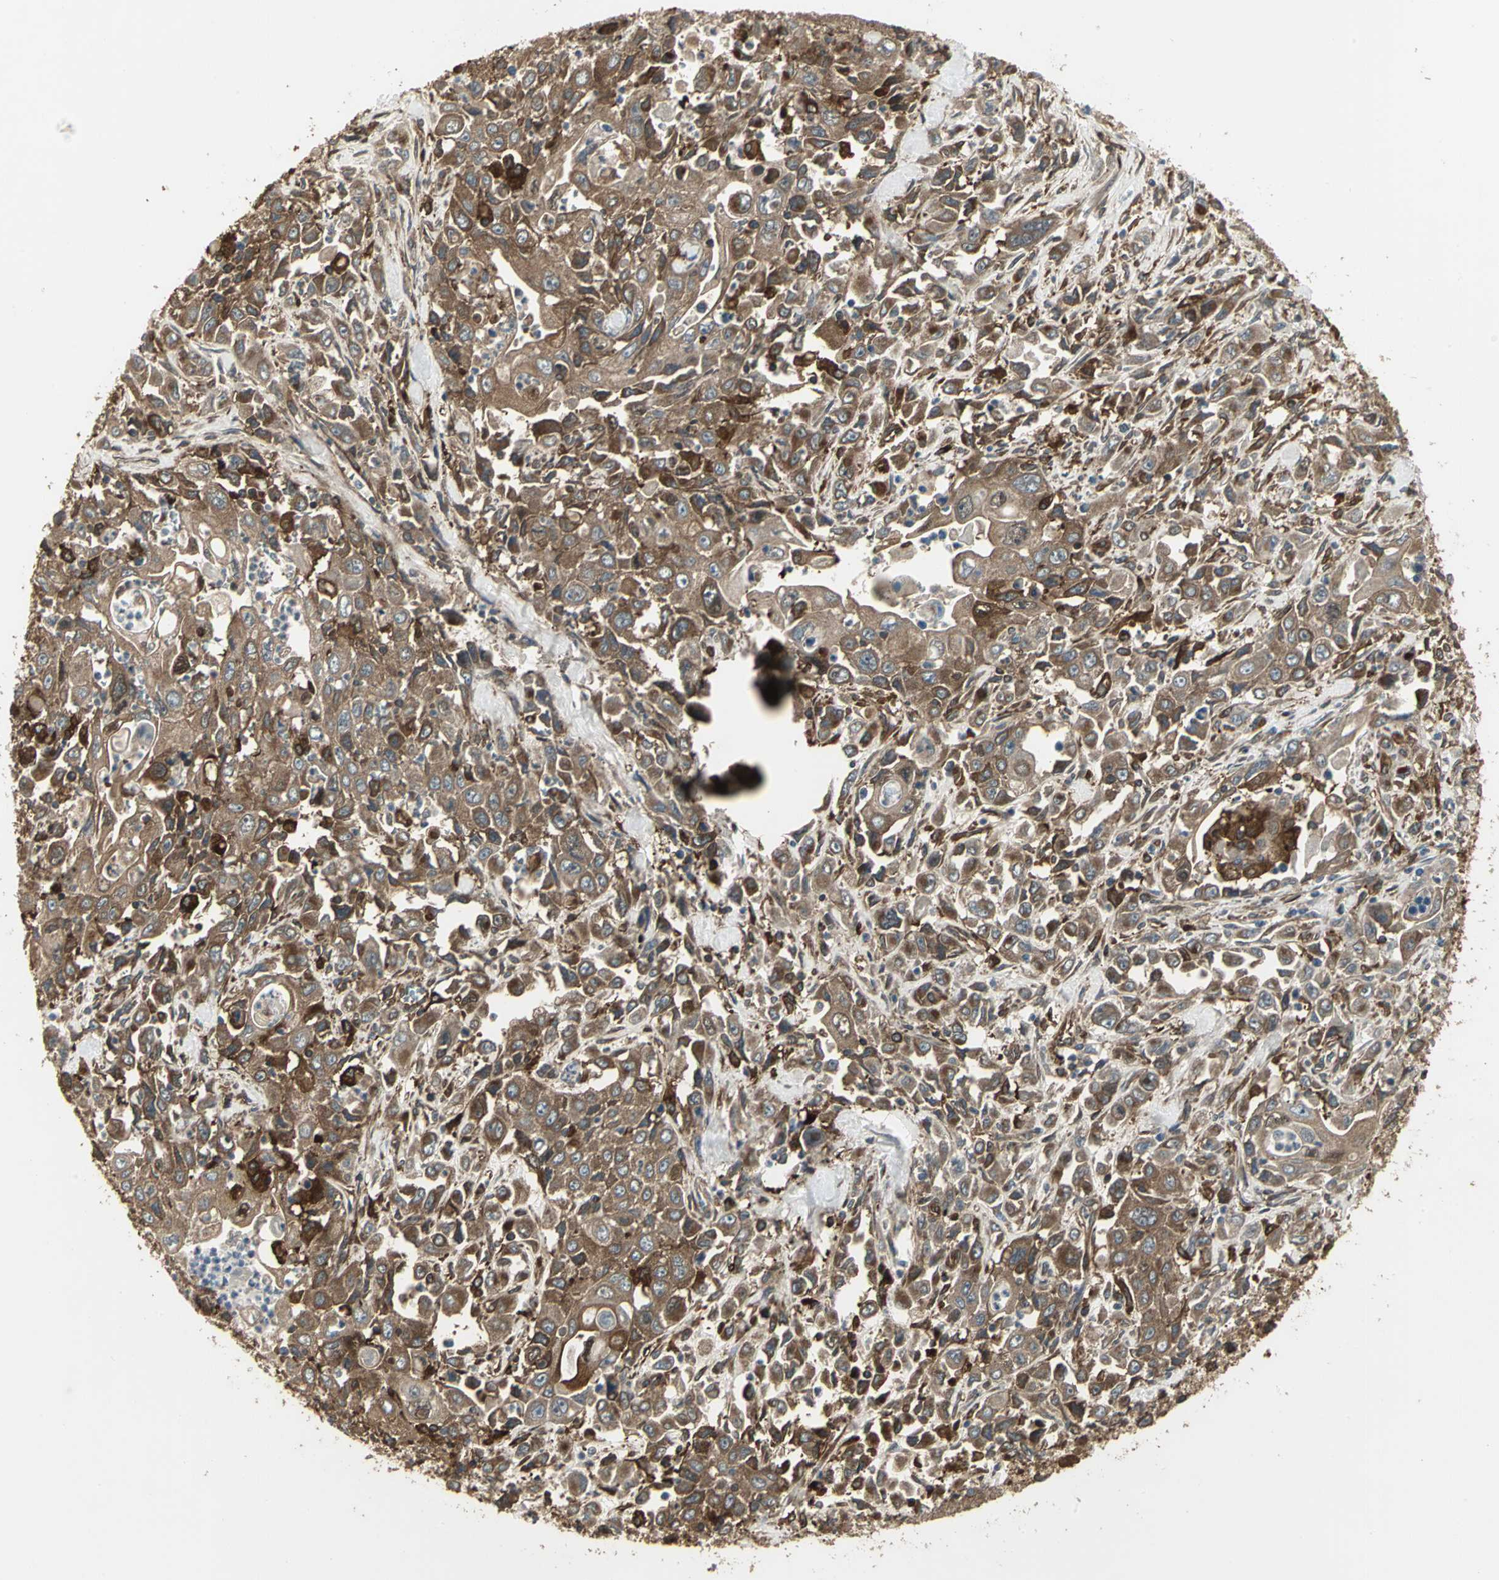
{"staining": {"intensity": "moderate", "quantity": ">75%", "location": "cytoplasmic/membranous"}, "tissue": "pancreatic cancer", "cell_type": "Tumor cells", "image_type": "cancer", "snomed": [{"axis": "morphology", "description": "Adenocarcinoma, NOS"}, {"axis": "topography", "description": "Pancreas"}], "caption": "This micrograph displays IHC staining of human pancreatic cancer (adenocarcinoma), with medium moderate cytoplasmic/membranous positivity in approximately >75% of tumor cells.", "gene": "PRXL2B", "patient": {"sex": "male", "age": 70}}